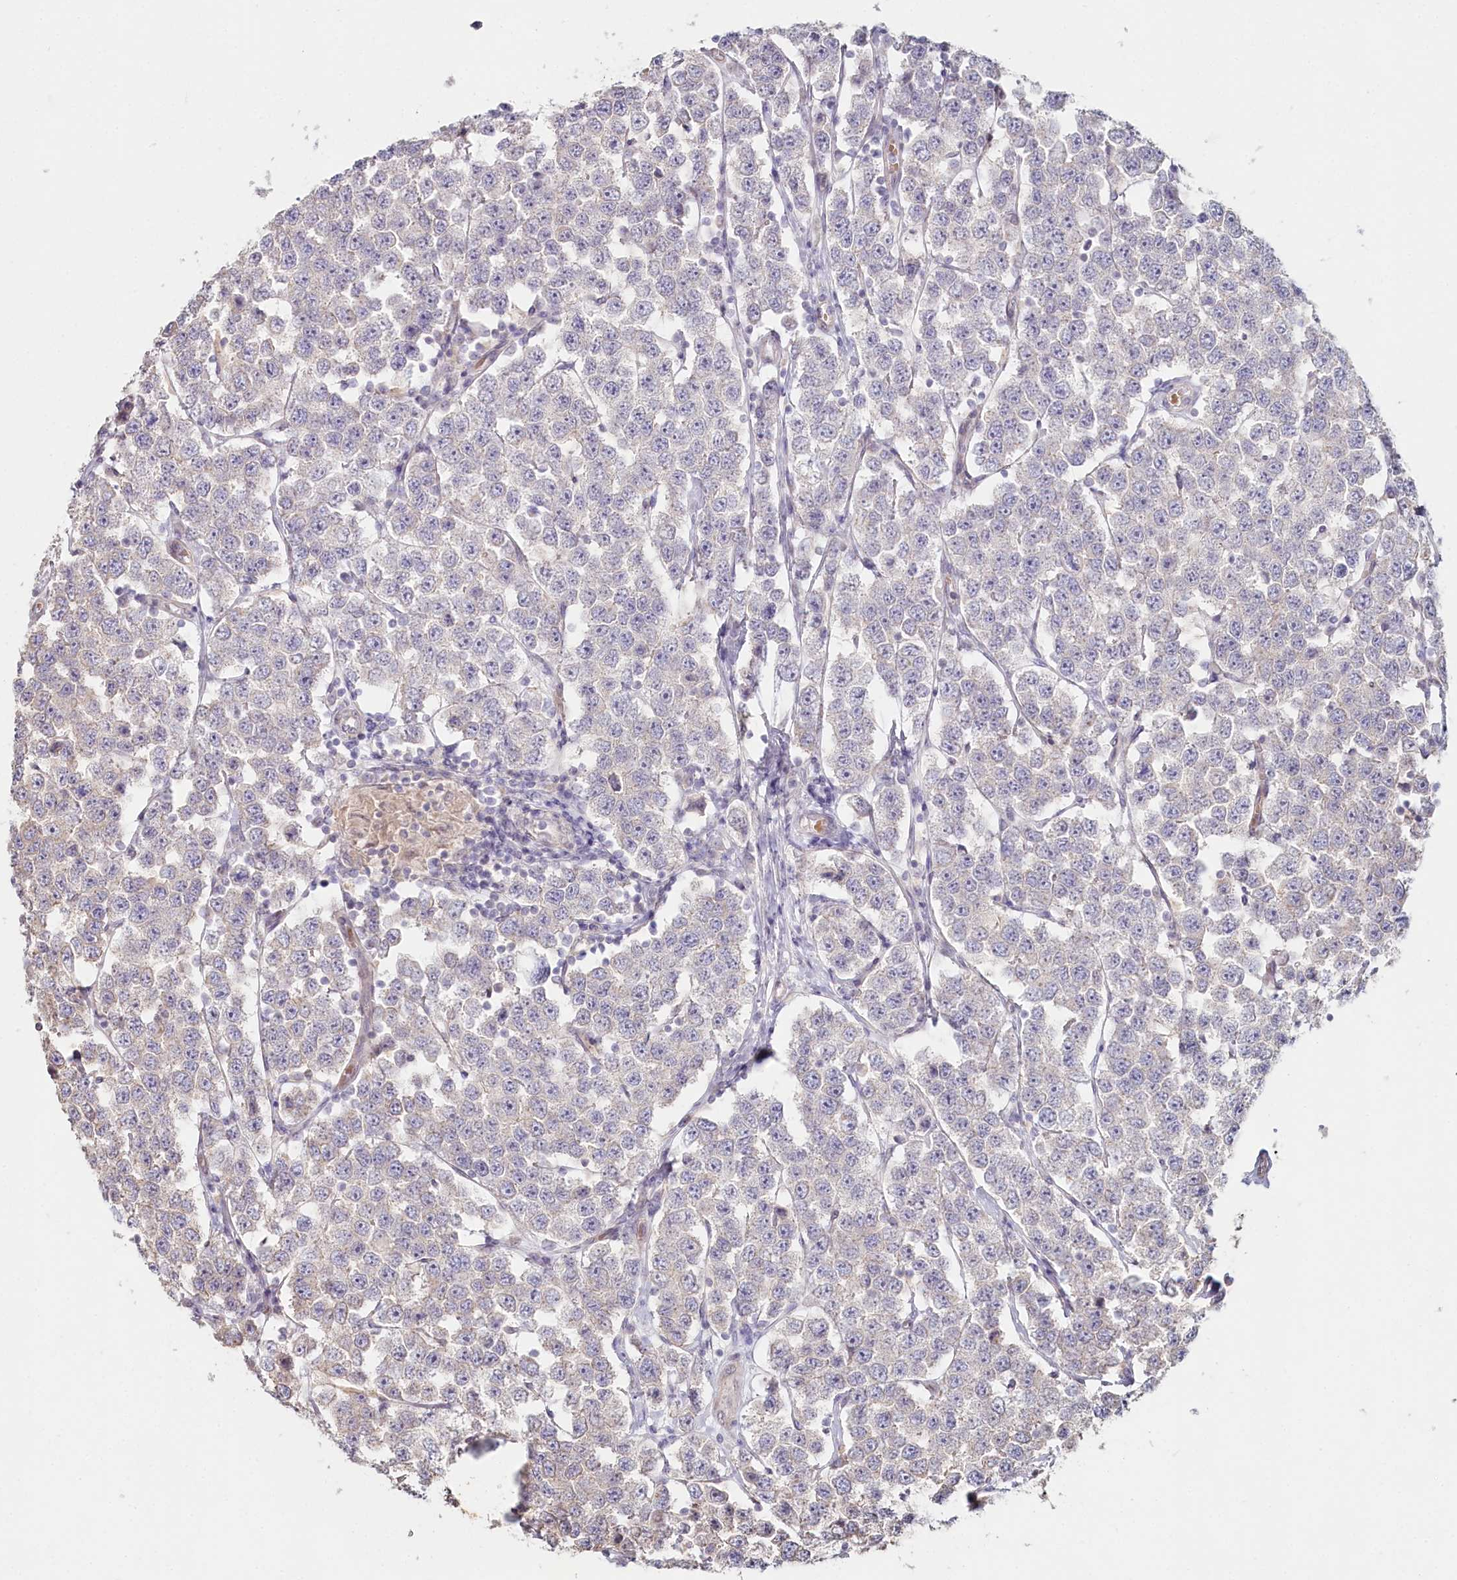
{"staining": {"intensity": "negative", "quantity": "none", "location": "none"}, "tissue": "testis cancer", "cell_type": "Tumor cells", "image_type": "cancer", "snomed": [{"axis": "morphology", "description": "Seminoma, NOS"}, {"axis": "topography", "description": "Testis"}], "caption": "Image shows no significant protein staining in tumor cells of testis cancer (seminoma).", "gene": "TCHP", "patient": {"sex": "male", "age": 28}}